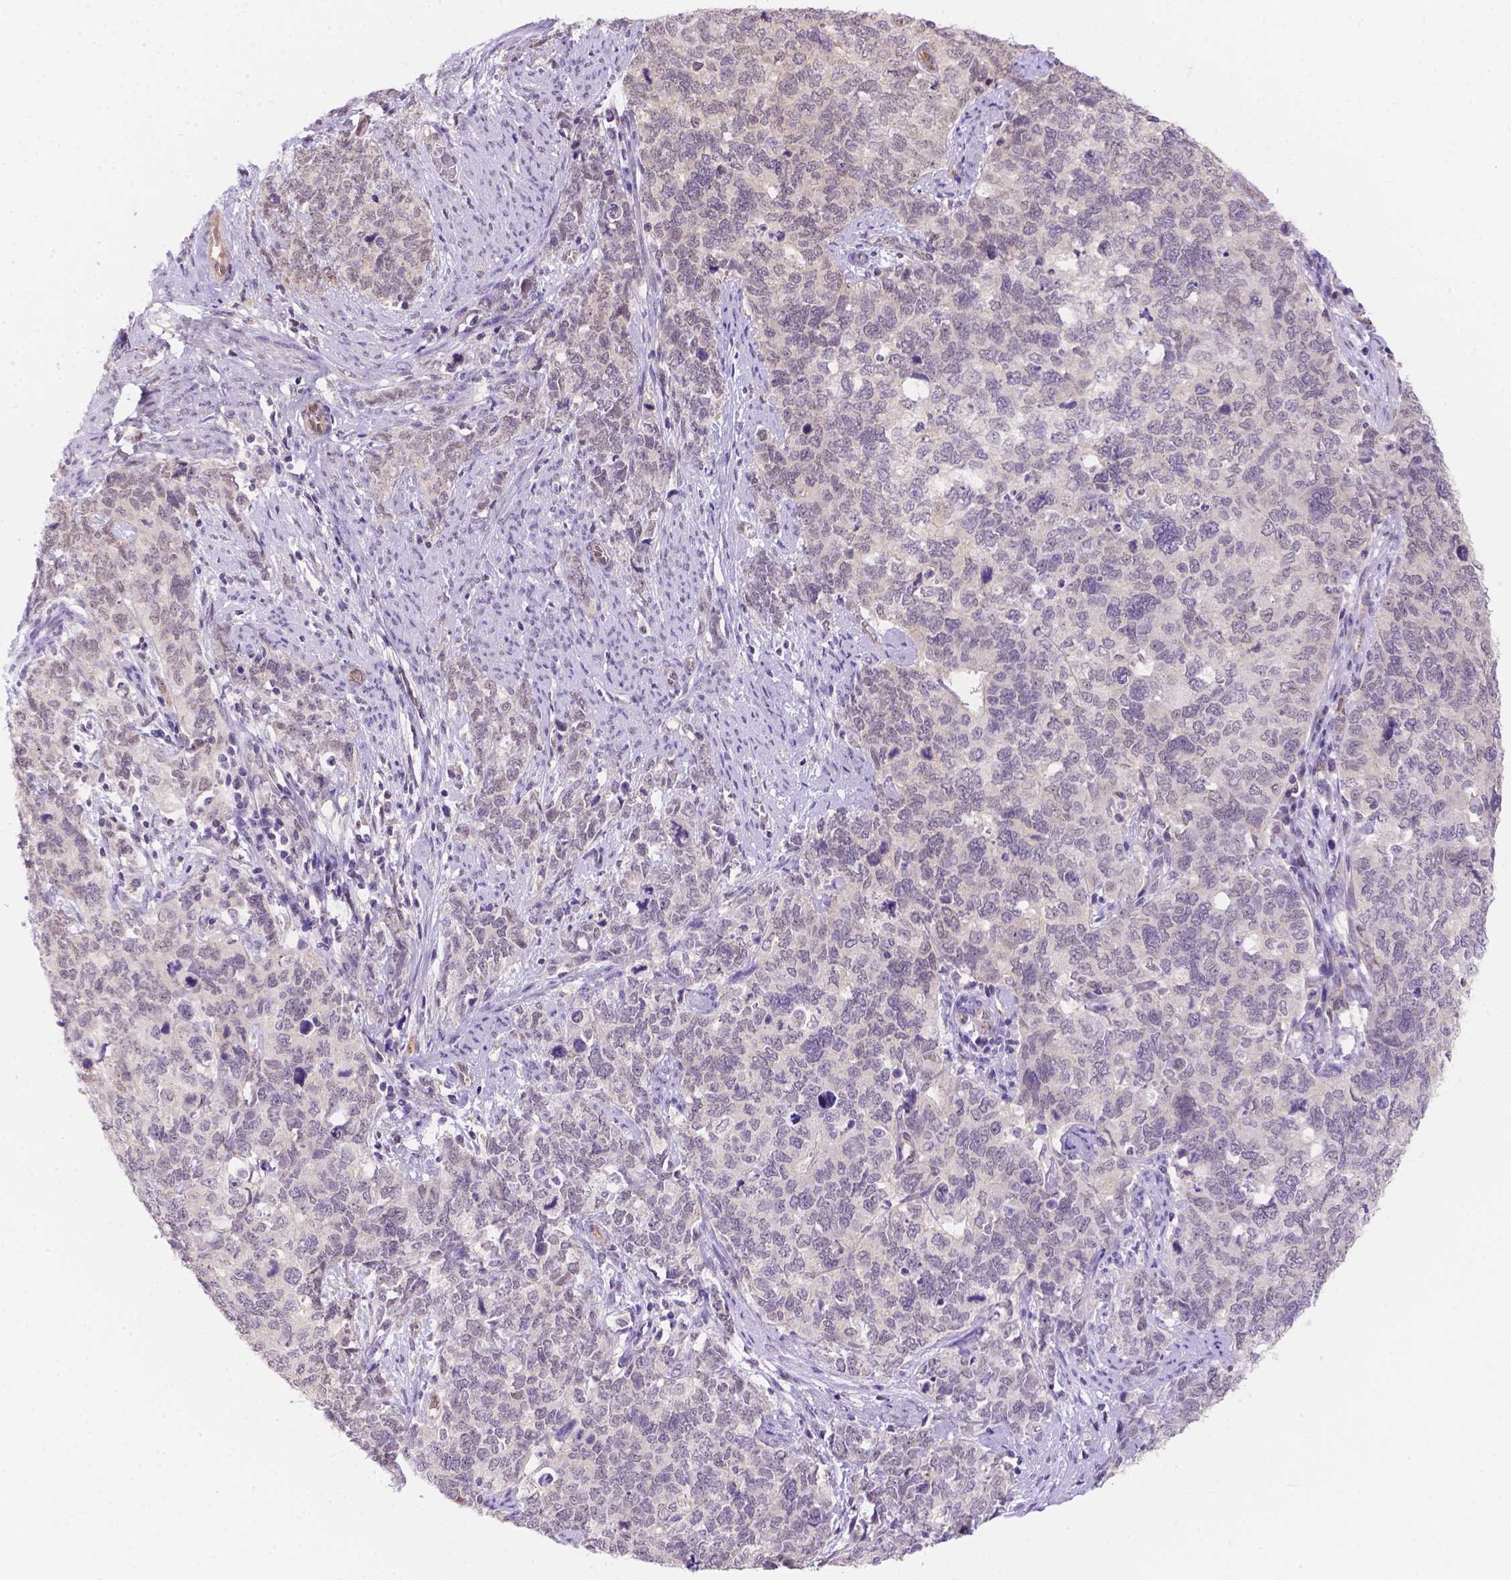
{"staining": {"intensity": "negative", "quantity": "none", "location": "none"}, "tissue": "cervical cancer", "cell_type": "Tumor cells", "image_type": "cancer", "snomed": [{"axis": "morphology", "description": "Squamous cell carcinoma, NOS"}, {"axis": "topography", "description": "Cervix"}], "caption": "This is a photomicrograph of IHC staining of squamous cell carcinoma (cervical), which shows no expression in tumor cells.", "gene": "NXPE2", "patient": {"sex": "female", "age": 63}}